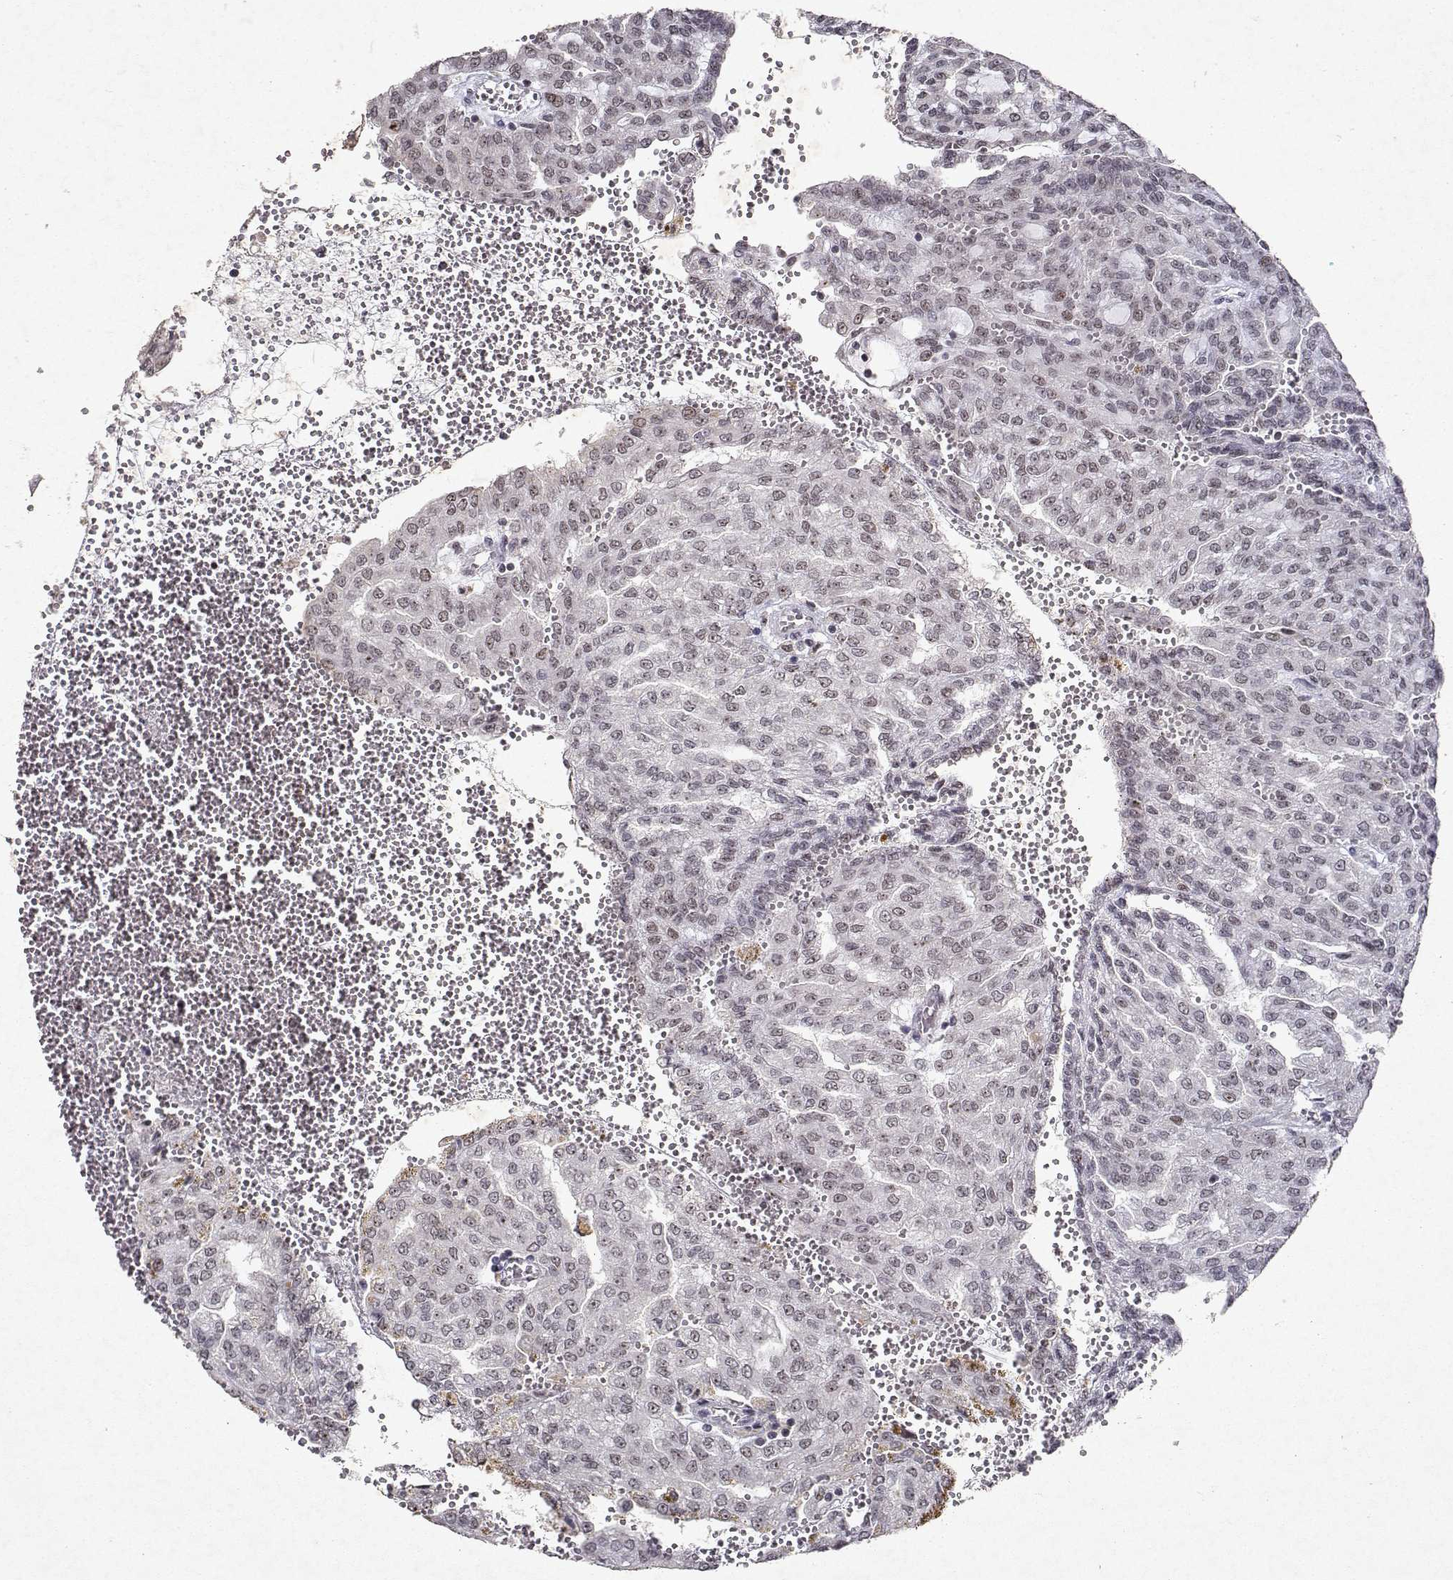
{"staining": {"intensity": "negative", "quantity": "none", "location": "none"}, "tissue": "renal cancer", "cell_type": "Tumor cells", "image_type": "cancer", "snomed": [{"axis": "morphology", "description": "Adenocarcinoma, NOS"}, {"axis": "topography", "description": "Kidney"}], "caption": "High power microscopy photomicrograph of an immunohistochemistry (IHC) photomicrograph of renal adenocarcinoma, revealing no significant staining in tumor cells. (DAB immunohistochemistry (IHC) visualized using brightfield microscopy, high magnification).", "gene": "DDX56", "patient": {"sex": "male", "age": 63}}